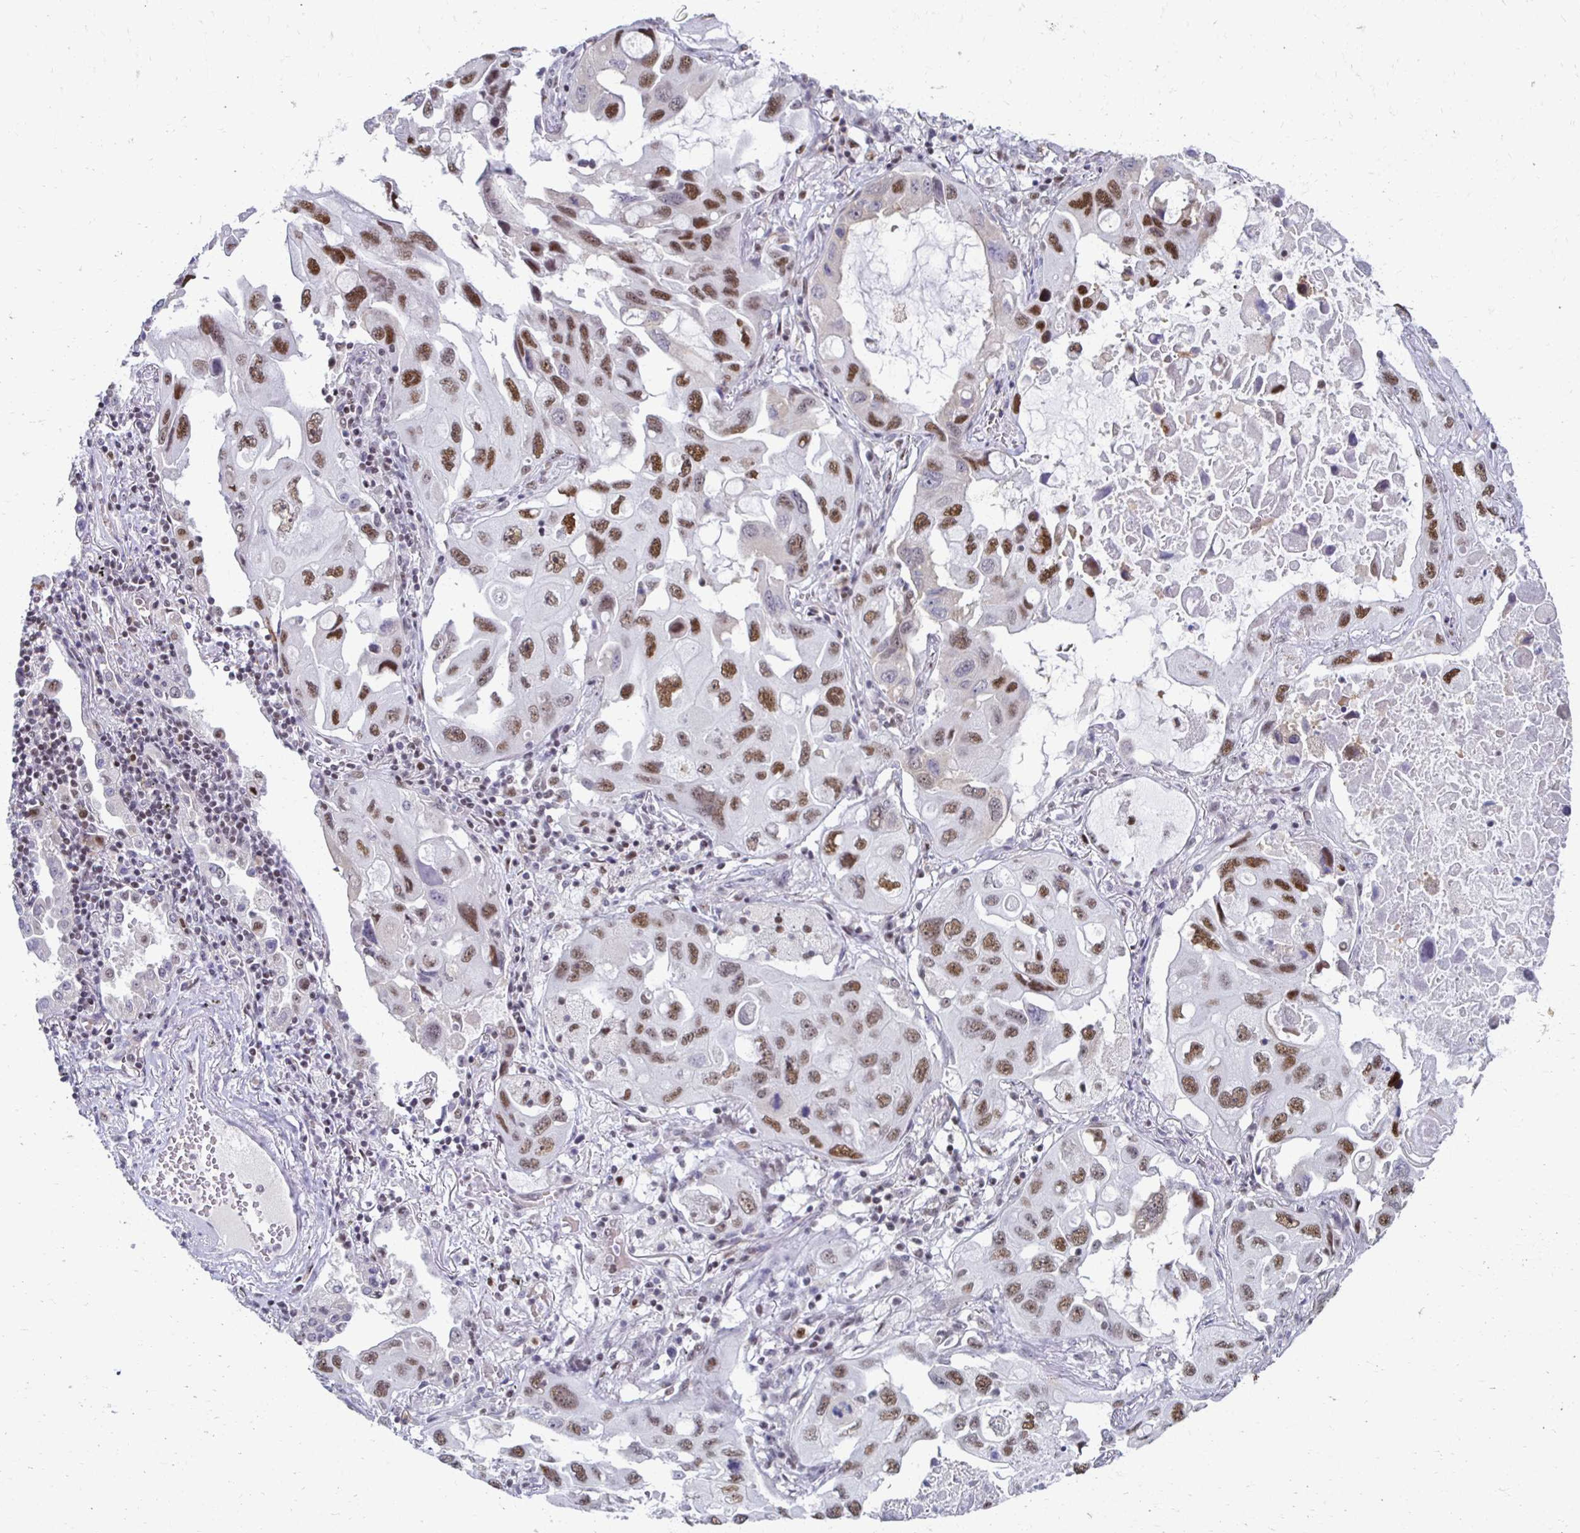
{"staining": {"intensity": "moderate", "quantity": ">75%", "location": "nuclear"}, "tissue": "lung cancer", "cell_type": "Tumor cells", "image_type": "cancer", "snomed": [{"axis": "morphology", "description": "Squamous cell carcinoma, NOS"}, {"axis": "topography", "description": "Lung"}], "caption": "Immunohistochemical staining of lung squamous cell carcinoma demonstrates moderate nuclear protein expression in about >75% of tumor cells. Immunohistochemistry stains the protein of interest in brown and the nuclei are stained blue.", "gene": "IRF7", "patient": {"sex": "female", "age": 73}}